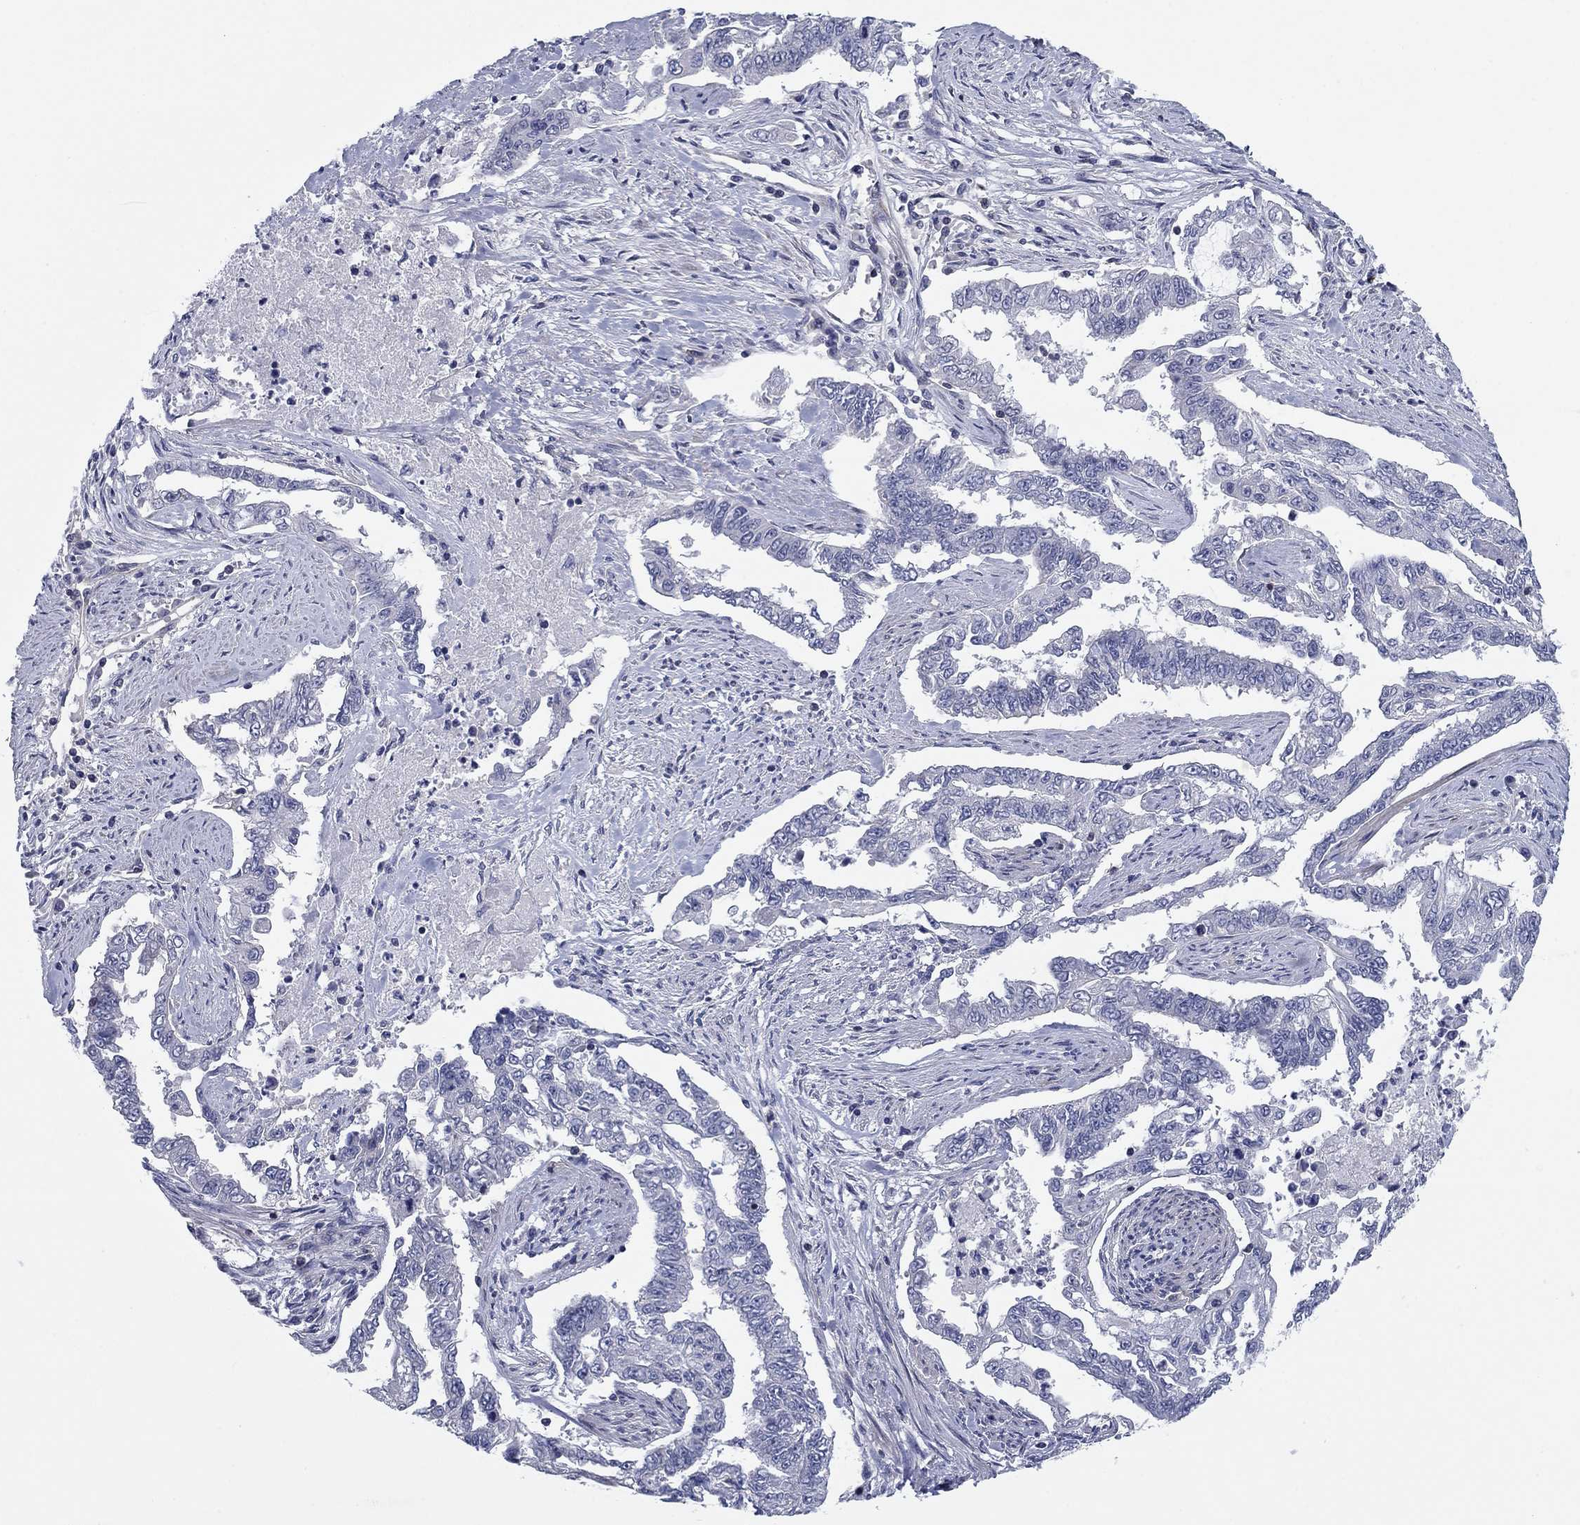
{"staining": {"intensity": "negative", "quantity": "none", "location": "none"}, "tissue": "endometrial cancer", "cell_type": "Tumor cells", "image_type": "cancer", "snomed": [{"axis": "morphology", "description": "Adenocarcinoma, NOS"}, {"axis": "topography", "description": "Uterus"}], "caption": "Image shows no significant protein positivity in tumor cells of endometrial cancer.", "gene": "PSD4", "patient": {"sex": "female", "age": 59}}